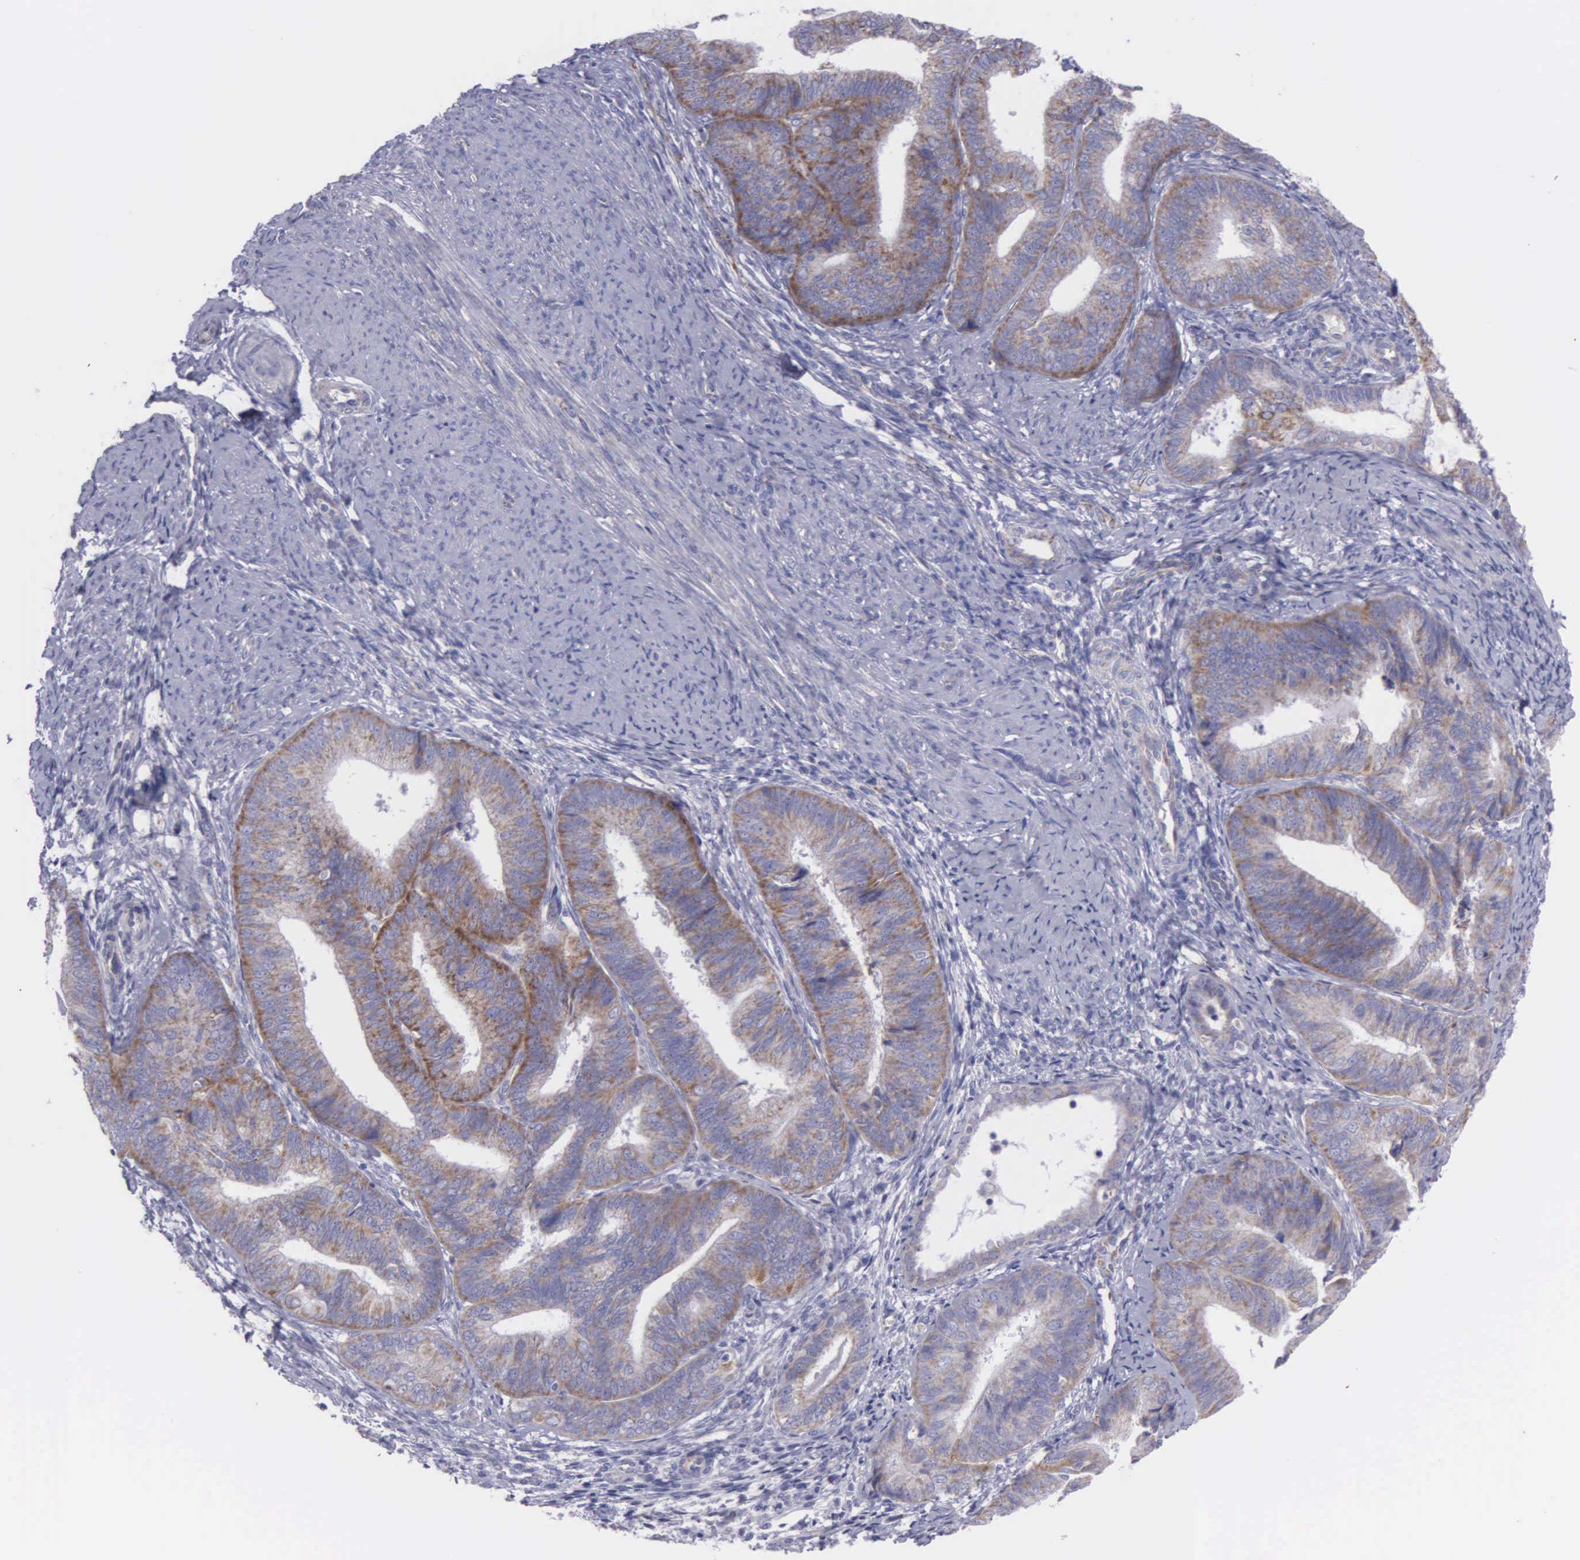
{"staining": {"intensity": "moderate", "quantity": "25%-75%", "location": "cytoplasmic/membranous"}, "tissue": "endometrial cancer", "cell_type": "Tumor cells", "image_type": "cancer", "snomed": [{"axis": "morphology", "description": "Adenocarcinoma, NOS"}, {"axis": "topography", "description": "Endometrium"}], "caption": "Immunohistochemistry (IHC) (DAB (3,3'-diaminobenzidine)) staining of adenocarcinoma (endometrial) reveals moderate cytoplasmic/membranous protein positivity in about 25%-75% of tumor cells.", "gene": "SYNJ2BP", "patient": {"sex": "female", "age": 63}}